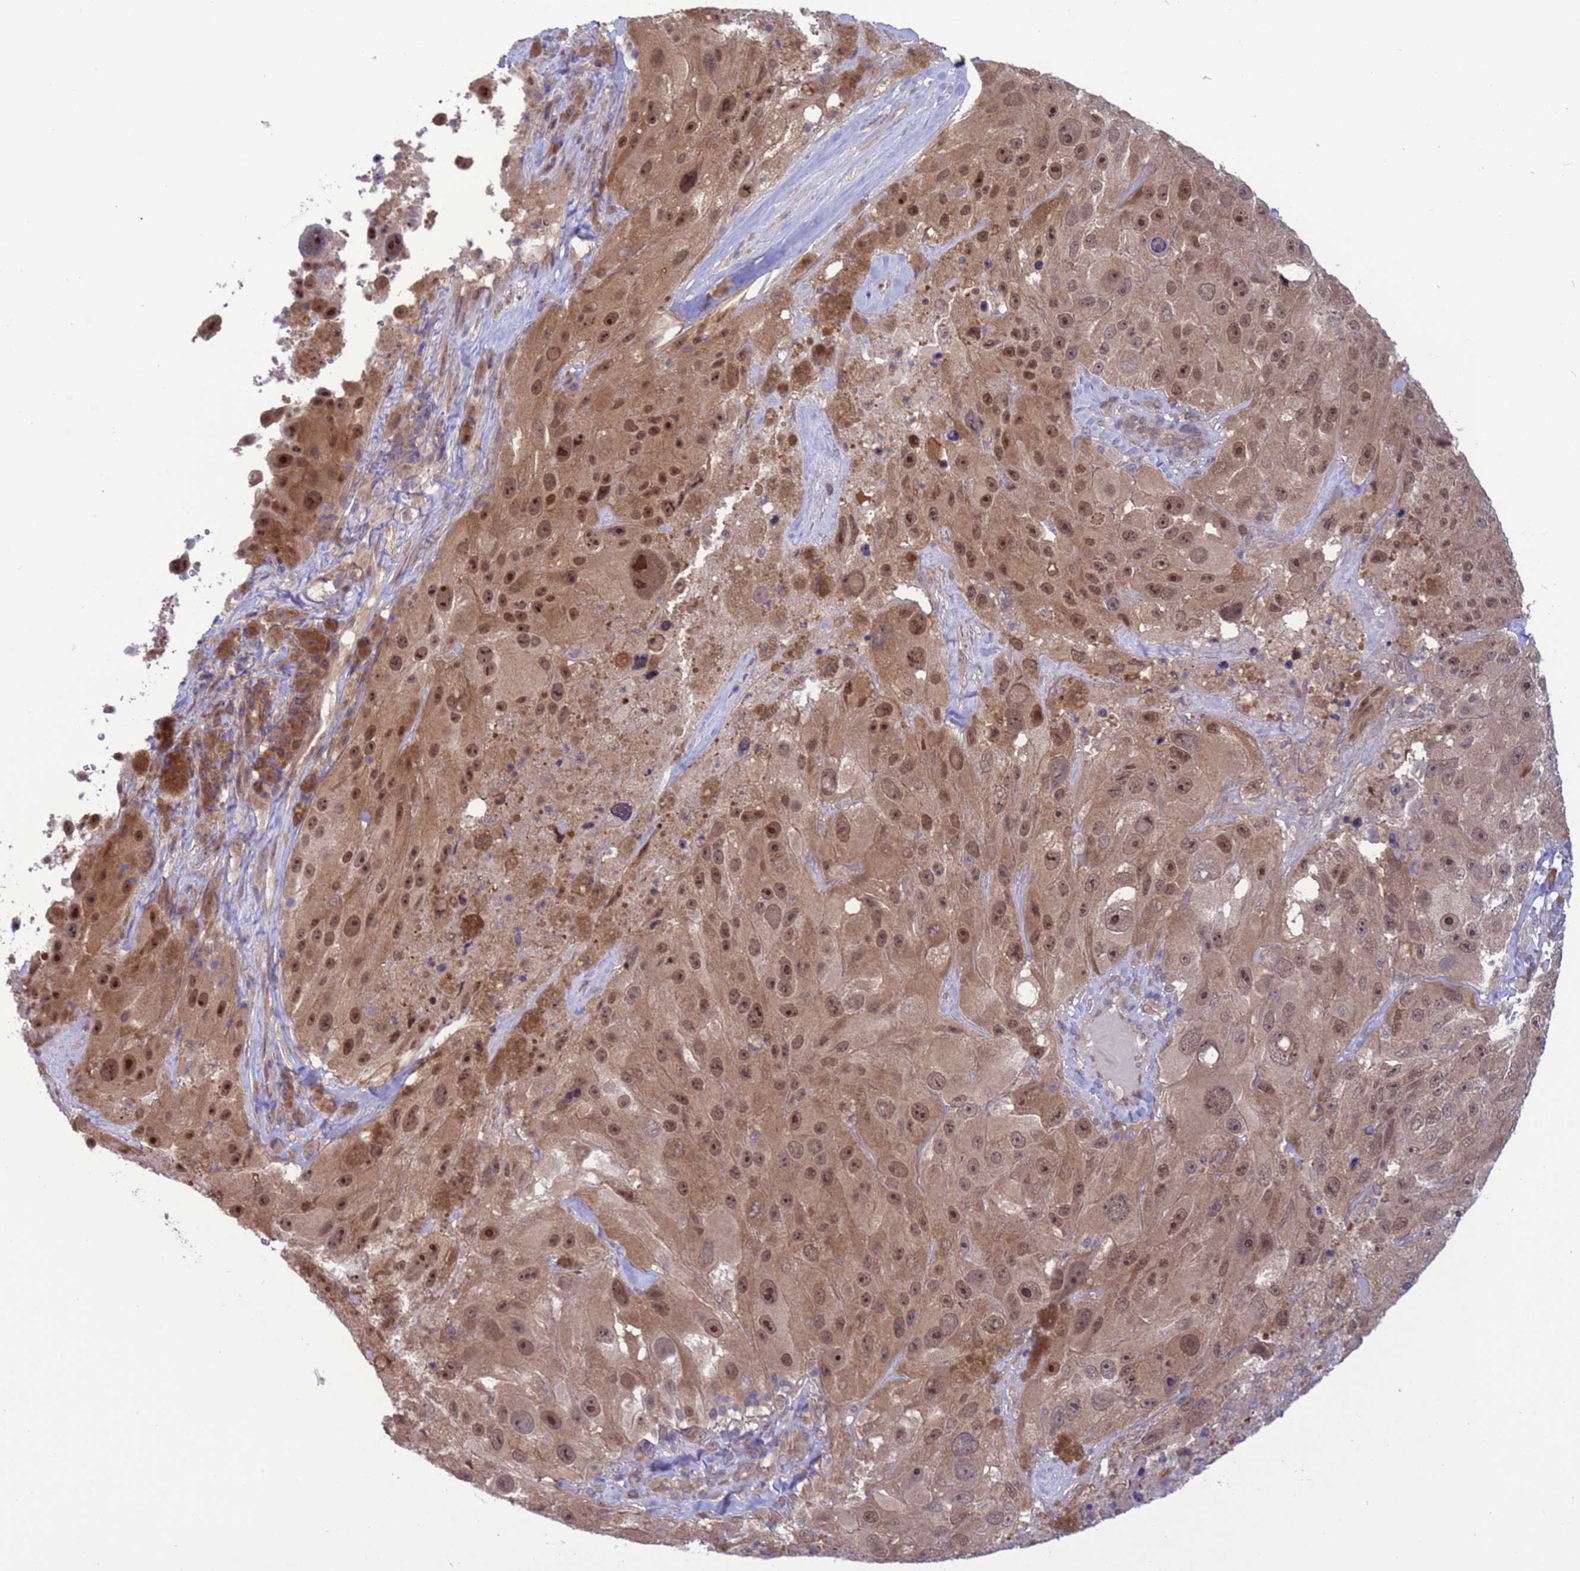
{"staining": {"intensity": "moderate", "quantity": ">75%", "location": "cytoplasmic/membranous,nuclear"}, "tissue": "melanoma", "cell_type": "Tumor cells", "image_type": "cancer", "snomed": [{"axis": "morphology", "description": "Malignant melanoma, Metastatic site"}, {"axis": "topography", "description": "Lymph node"}], "caption": "DAB (3,3'-diaminobenzidine) immunohistochemical staining of malignant melanoma (metastatic site) demonstrates moderate cytoplasmic/membranous and nuclear protein expression in approximately >75% of tumor cells. (DAB = brown stain, brightfield microscopy at high magnification).", "gene": "ZNF461", "patient": {"sex": "male", "age": 62}}